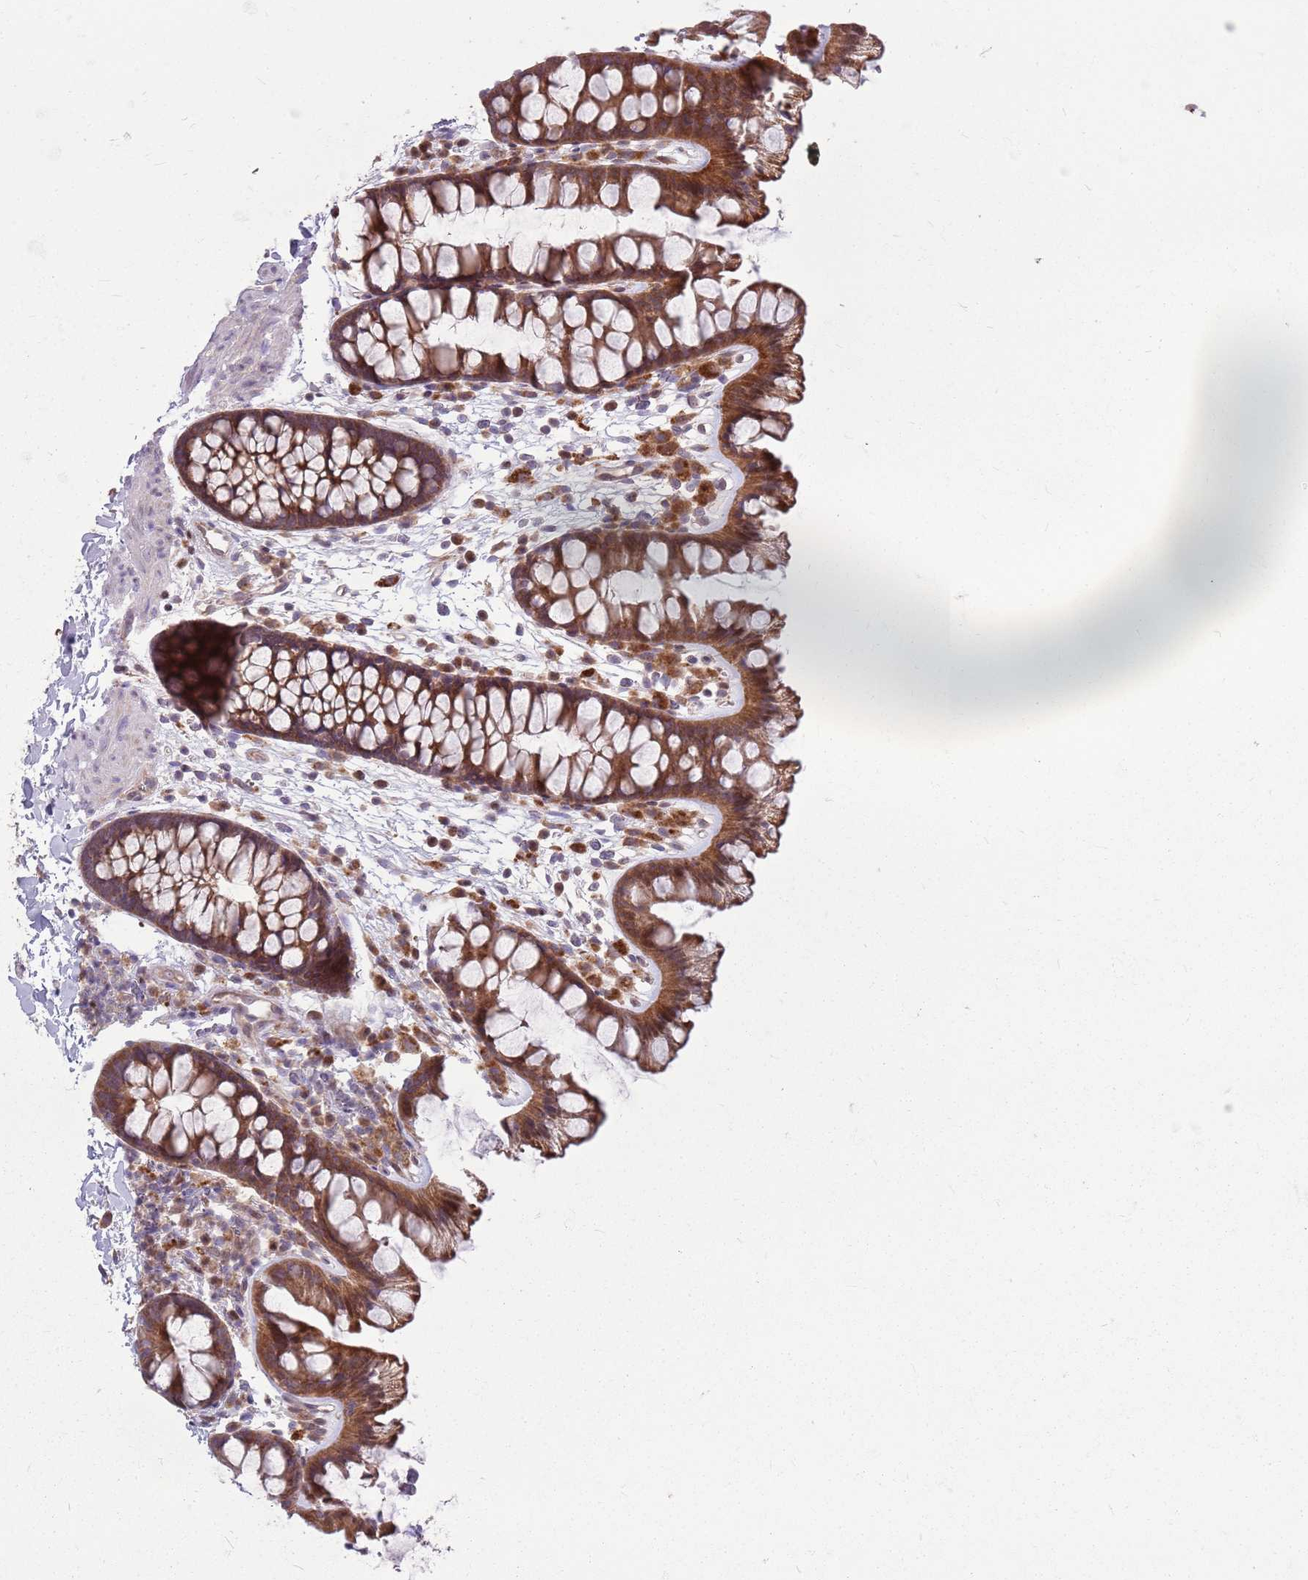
{"staining": {"intensity": "weak", "quantity": ">75%", "location": "cytoplasmic/membranous"}, "tissue": "colon", "cell_type": "Endothelial cells", "image_type": "normal", "snomed": [{"axis": "morphology", "description": "Normal tissue, NOS"}, {"axis": "topography", "description": "Colon"}], "caption": "Colon stained with DAB (3,3'-diaminobenzidine) IHC demonstrates low levels of weak cytoplasmic/membranous expression in about >75% of endothelial cells. Immunohistochemistry stains the protein of interest in brown and the nuclei are stained blue.", "gene": "PPP1R27", "patient": {"sex": "female", "age": 62}}